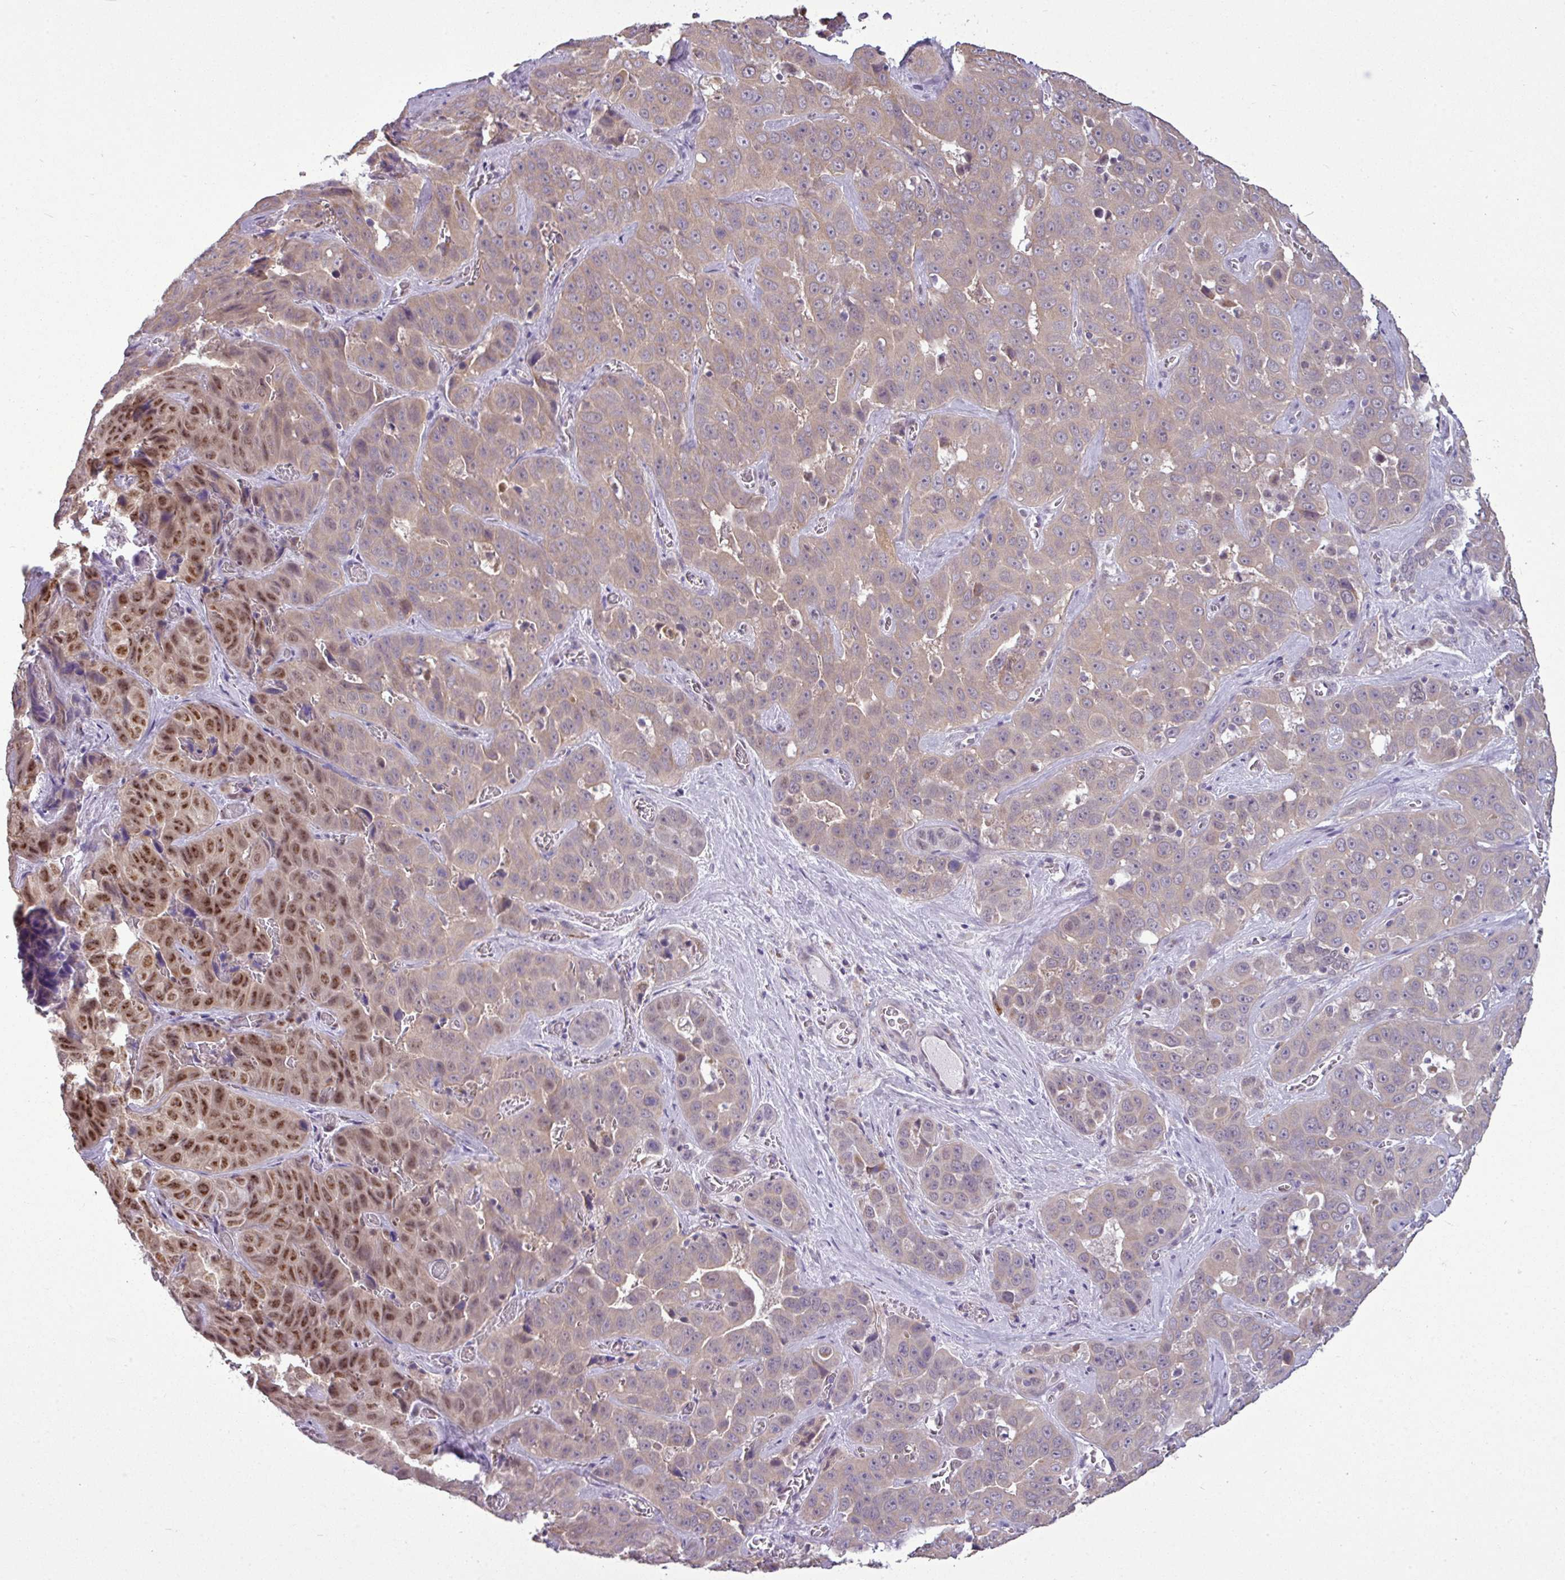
{"staining": {"intensity": "moderate", "quantity": ">75%", "location": "cytoplasmic/membranous,nuclear"}, "tissue": "liver cancer", "cell_type": "Tumor cells", "image_type": "cancer", "snomed": [{"axis": "morphology", "description": "Cholangiocarcinoma"}, {"axis": "topography", "description": "Liver"}], "caption": "Moderate cytoplasmic/membranous and nuclear positivity for a protein is seen in approximately >75% of tumor cells of liver cholangiocarcinoma using immunohistochemistry.", "gene": "ZNF217", "patient": {"sex": "female", "age": 52}}